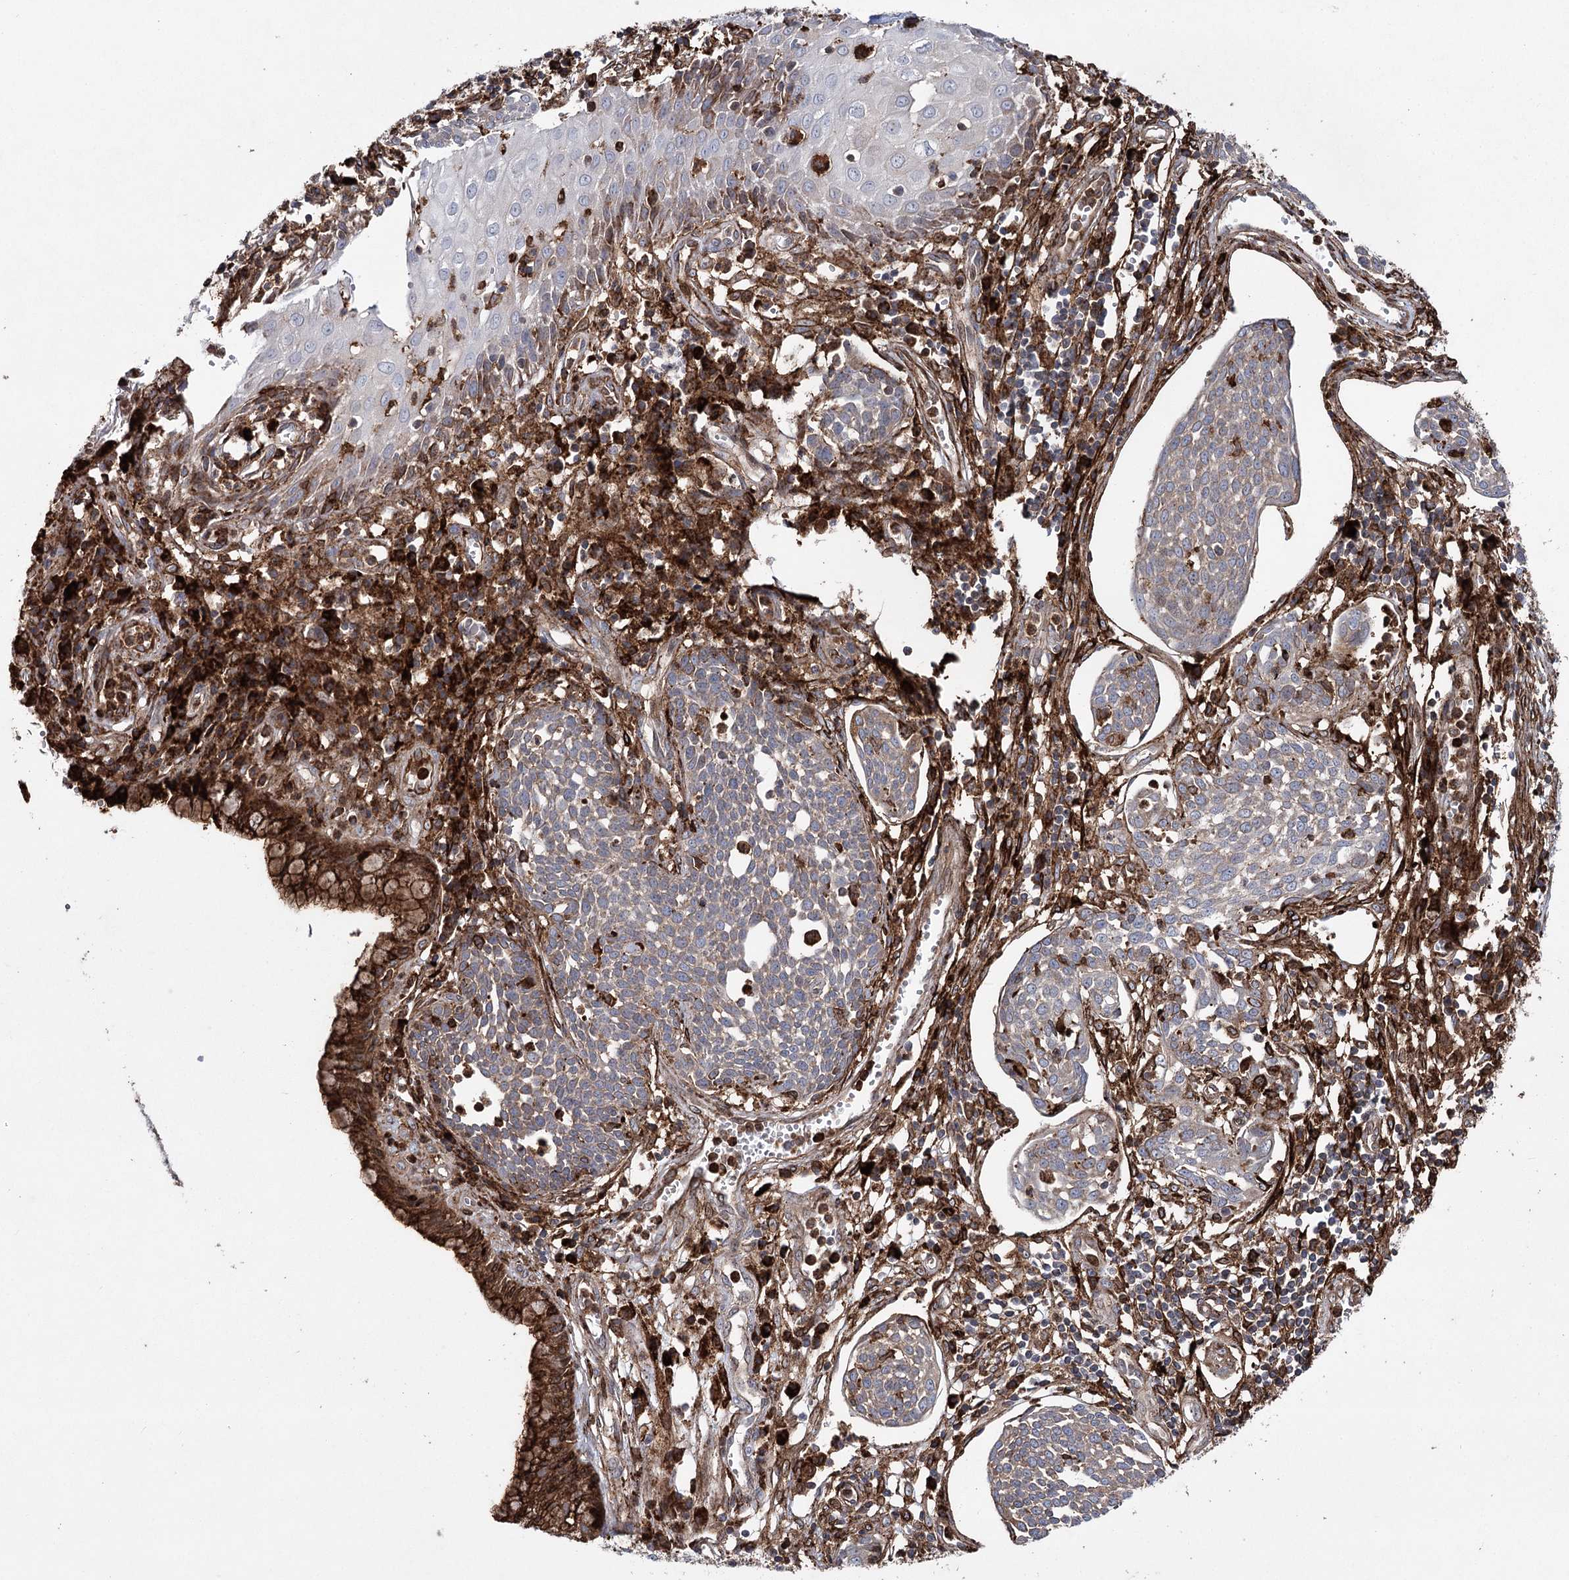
{"staining": {"intensity": "weak", "quantity": ">75%", "location": "cytoplasmic/membranous"}, "tissue": "cervical cancer", "cell_type": "Tumor cells", "image_type": "cancer", "snomed": [{"axis": "morphology", "description": "Squamous cell carcinoma, NOS"}, {"axis": "topography", "description": "Cervix"}], "caption": "Immunohistochemical staining of cervical cancer (squamous cell carcinoma) demonstrates weak cytoplasmic/membranous protein staining in about >75% of tumor cells.", "gene": "DCUN1D4", "patient": {"sex": "female", "age": 34}}